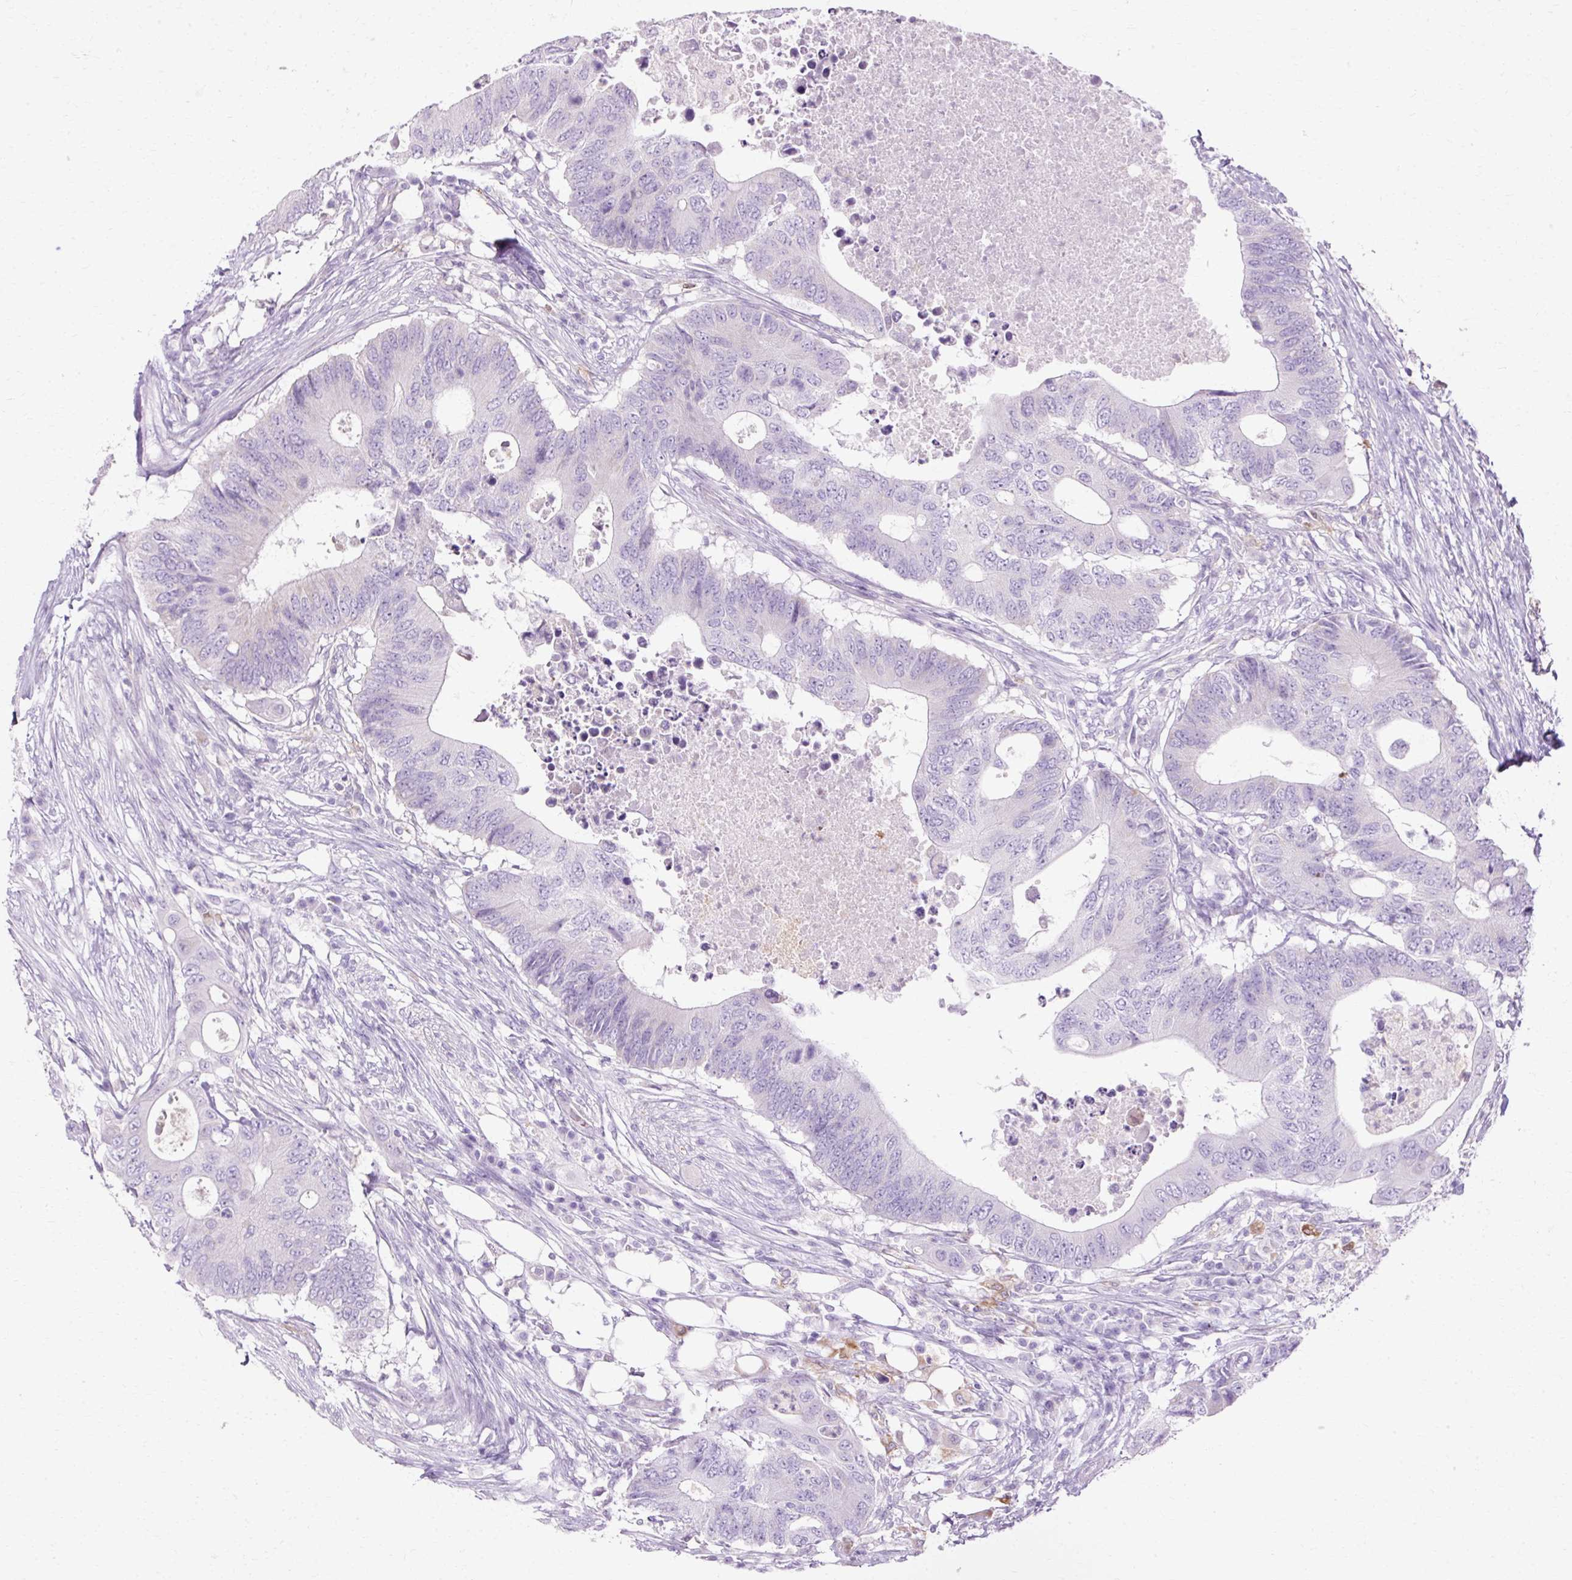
{"staining": {"intensity": "negative", "quantity": "none", "location": "none"}, "tissue": "colorectal cancer", "cell_type": "Tumor cells", "image_type": "cancer", "snomed": [{"axis": "morphology", "description": "Adenocarcinoma, NOS"}, {"axis": "topography", "description": "Colon"}], "caption": "High power microscopy image of an immunohistochemistry (IHC) histopathology image of colorectal cancer, revealing no significant expression in tumor cells. The staining was performed using DAB to visualize the protein expression in brown, while the nuclei were stained in blue with hematoxylin (Magnification: 20x).", "gene": "HSD11B1", "patient": {"sex": "male", "age": 71}}